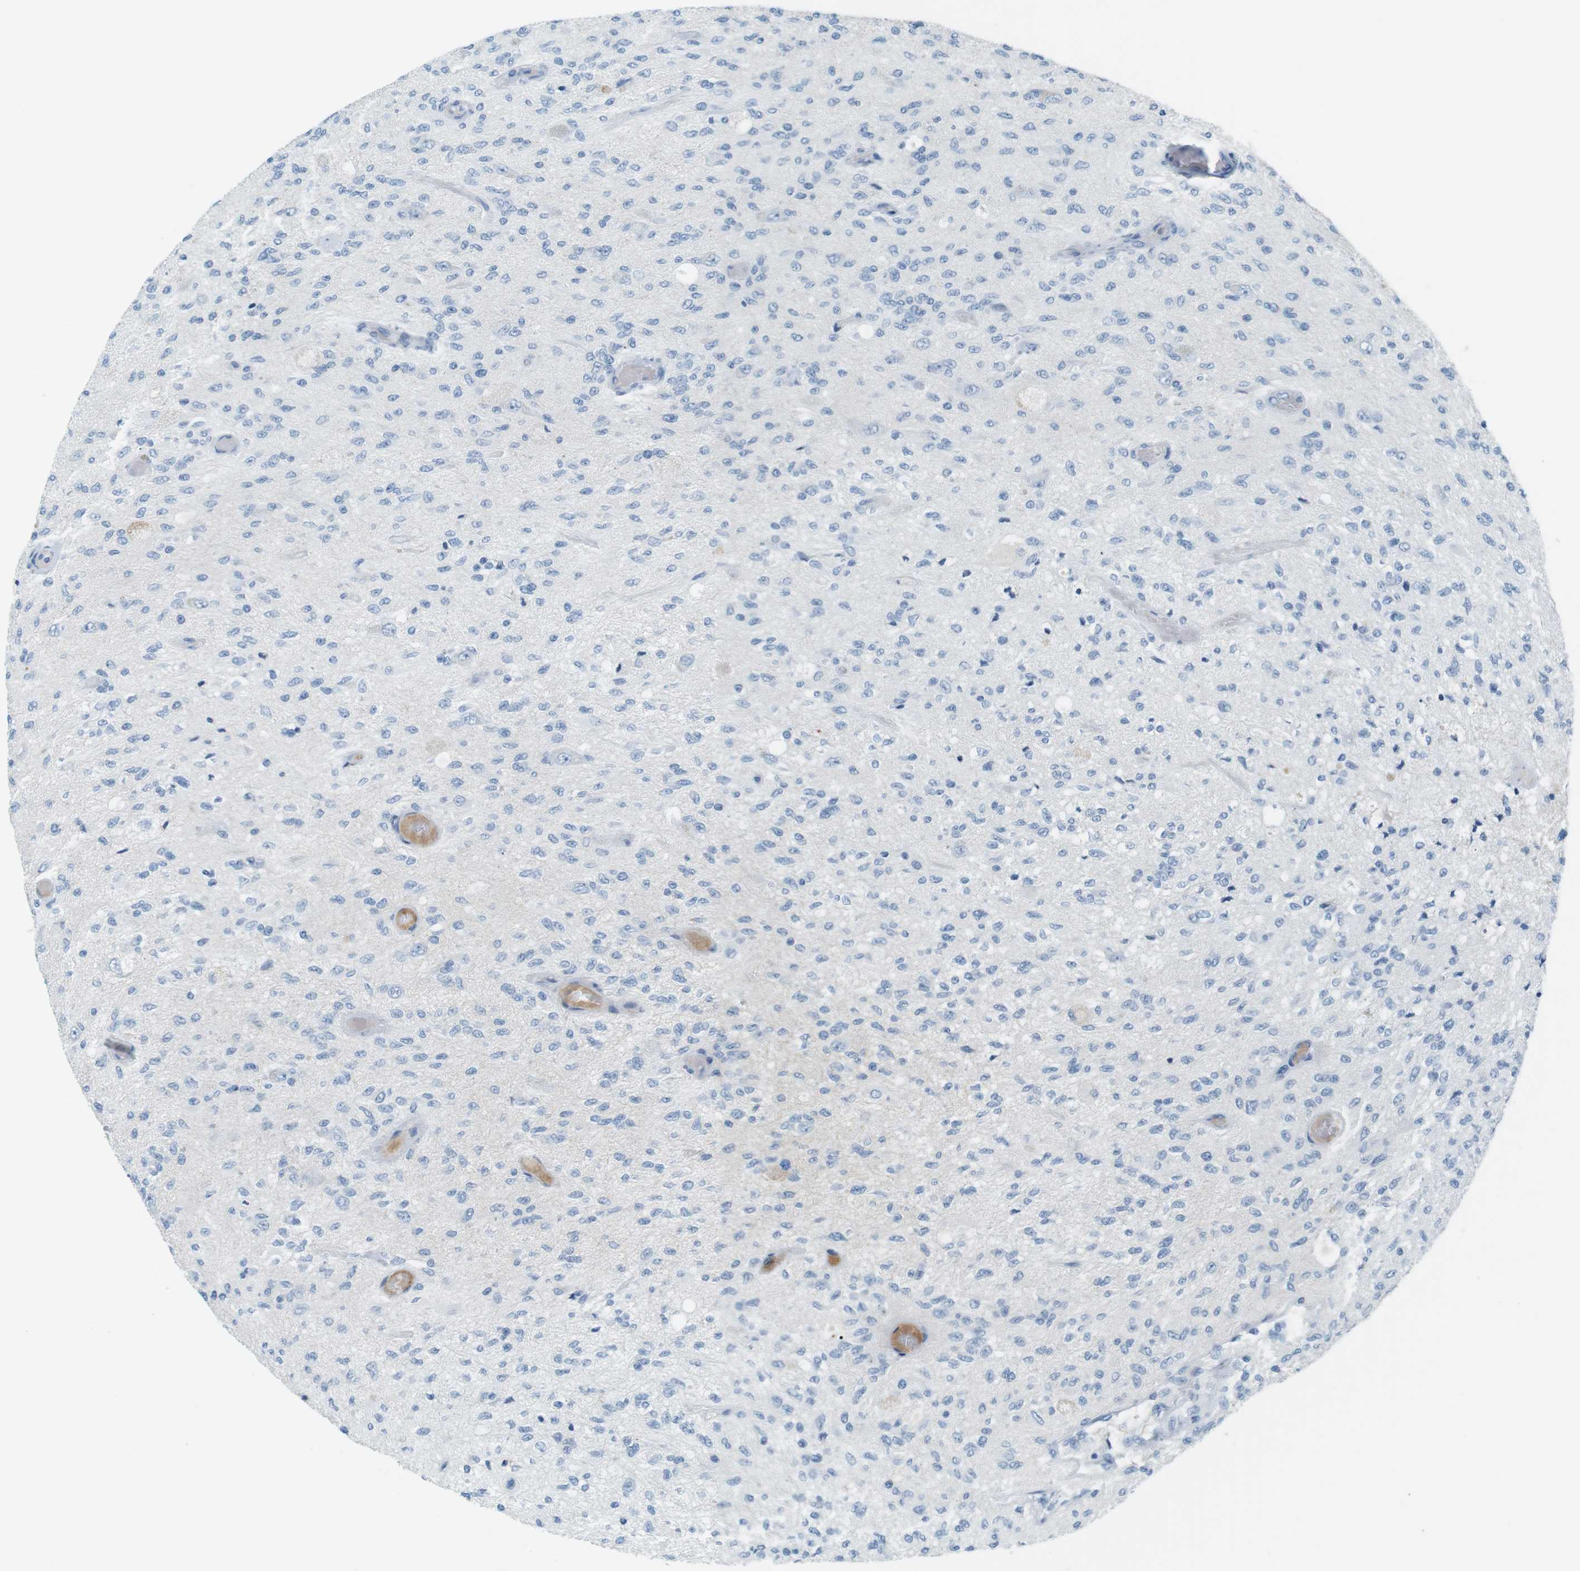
{"staining": {"intensity": "negative", "quantity": "none", "location": "none"}, "tissue": "glioma", "cell_type": "Tumor cells", "image_type": "cancer", "snomed": [{"axis": "morphology", "description": "Normal tissue, NOS"}, {"axis": "morphology", "description": "Glioma, malignant, High grade"}, {"axis": "topography", "description": "Cerebral cortex"}], "caption": "Human high-grade glioma (malignant) stained for a protein using immunohistochemistry (IHC) reveals no staining in tumor cells.", "gene": "AZGP1", "patient": {"sex": "male", "age": 77}}